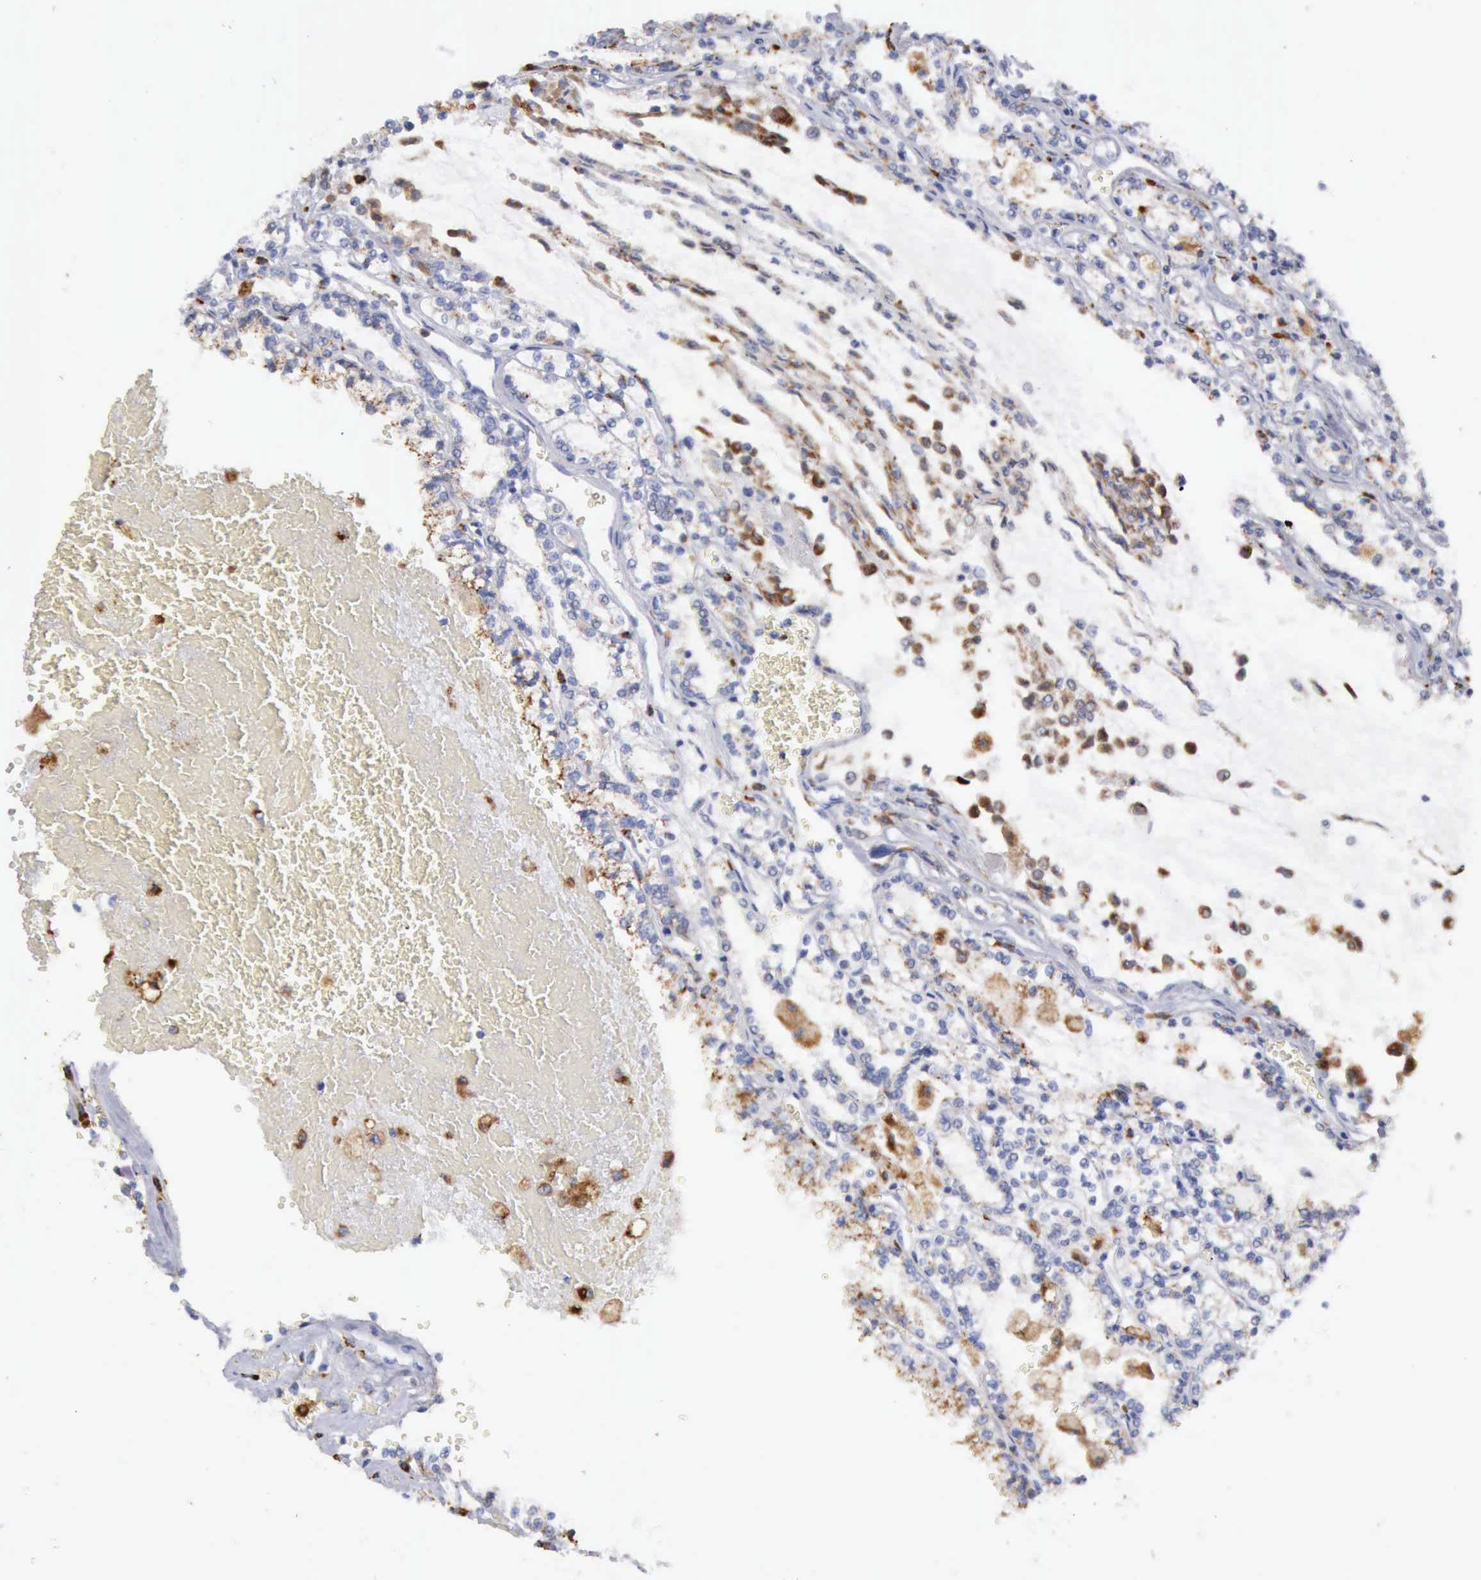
{"staining": {"intensity": "weak", "quantity": "25%-75%", "location": "cytoplasmic/membranous"}, "tissue": "renal cancer", "cell_type": "Tumor cells", "image_type": "cancer", "snomed": [{"axis": "morphology", "description": "Adenocarcinoma, NOS"}, {"axis": "topography", "description": "Kidney"}], "caption": "Human renal adenocarcinoma stained with a protein marker demonstrates weak staining in tumor cells.", "gene": "CTSS", "patient": {"sex": "female", "age": 56}}